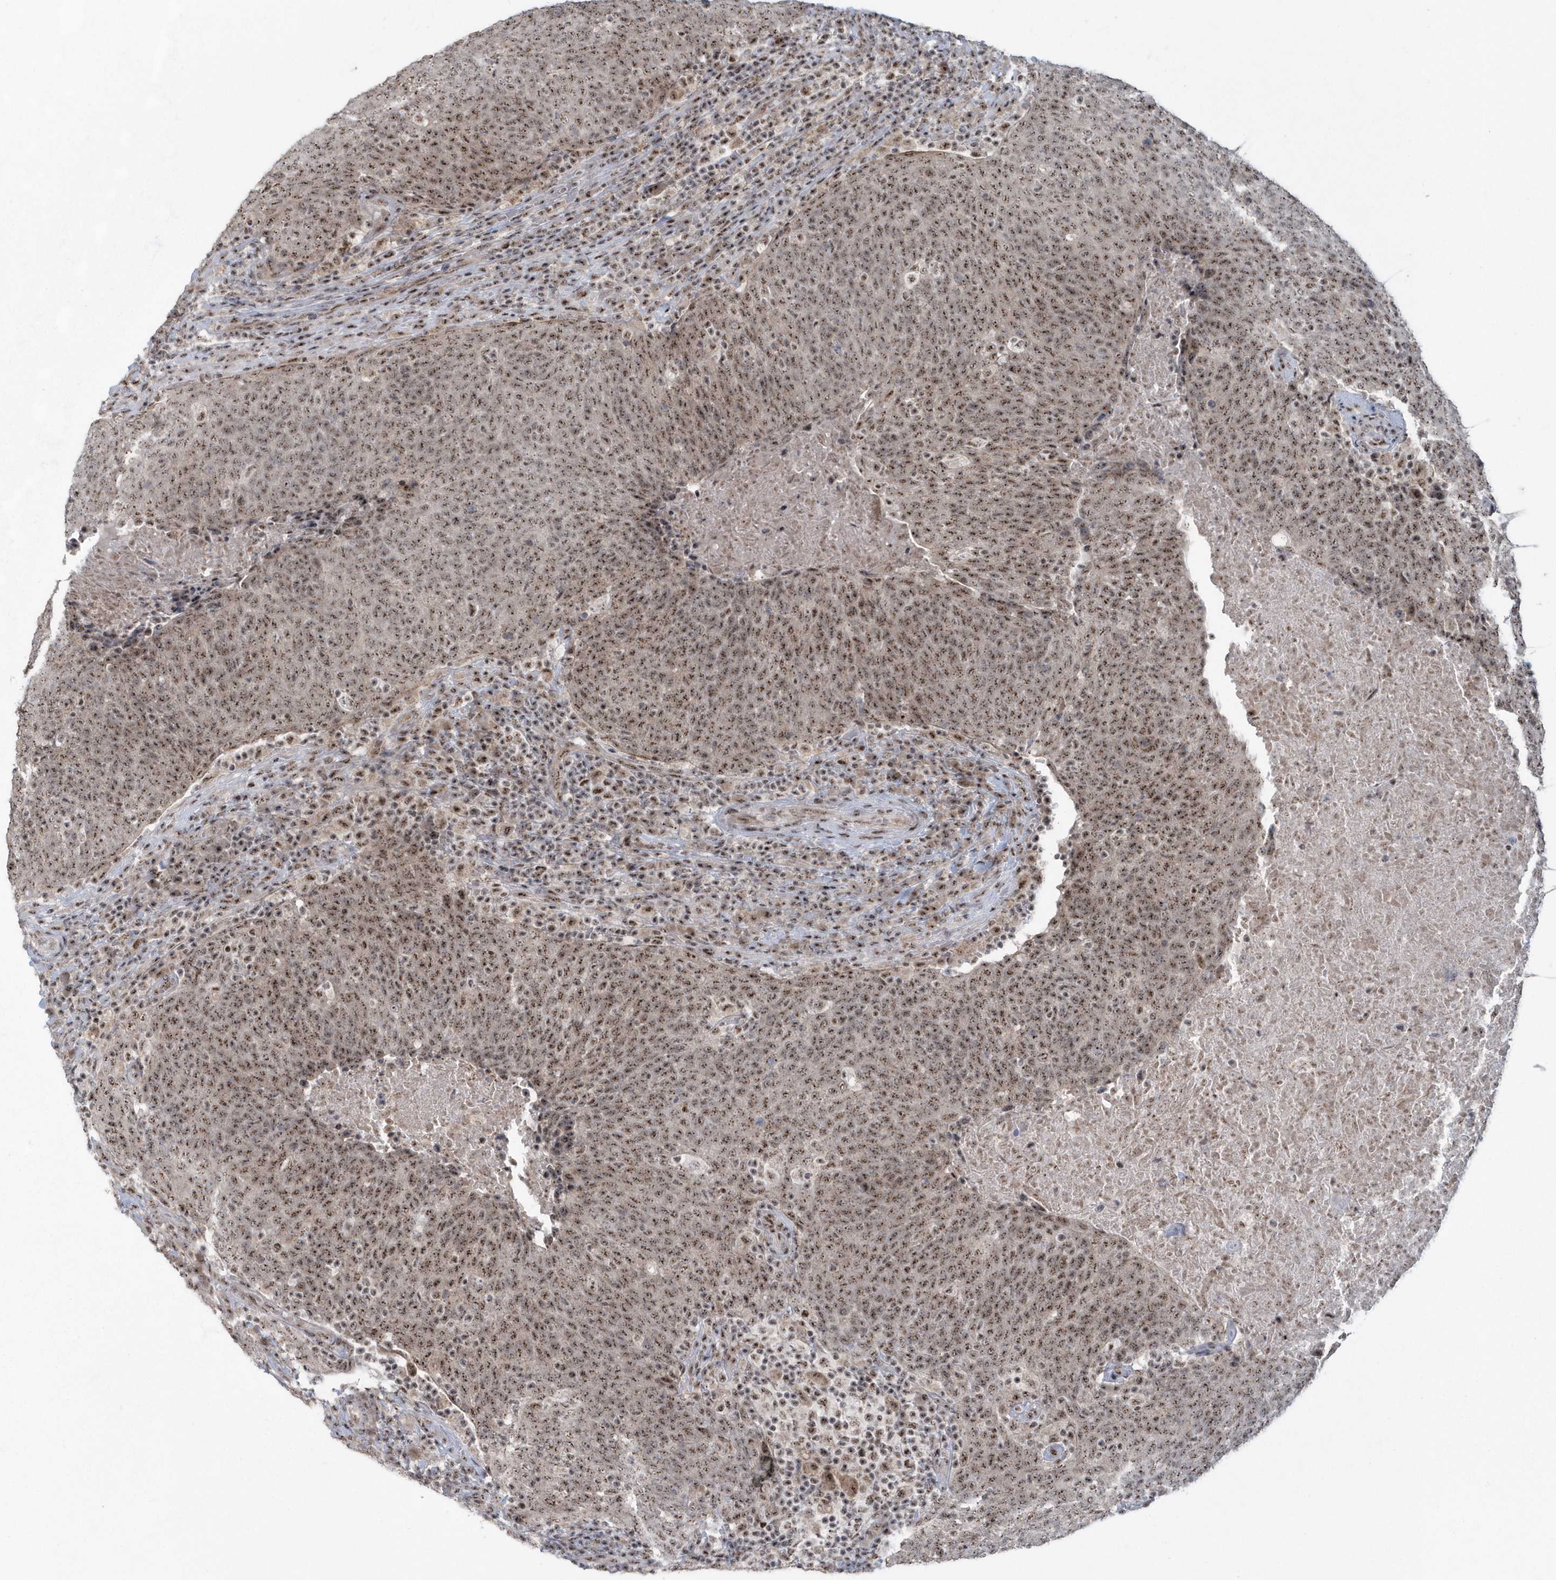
{"staining": {"intensity": "moderate", "quantity": ">75%", "location": "nuclear"}, "tissue": "head and neck cancer", "cell_type": "Tumor cells", "image_type": "cancer", "snomed": [{"axis": "morphology", "description": "Squamous cell carcinoma, NOS"}, {"axis": "morphology", "description": "Squamous cell carcinoma, metastatic, NOS"}, {"axis": "topography", "description": "Lymph node"}, {"axis": "topography", "description": "Head-Neck"}], "caption": "Squamous cell carcinoma (head and neck) stained for a protein (brown) shows moderate nuclear positive expression in approximately >75% of tumor cells.", "gene": "KDM6B", "patient": {"sex": "male", "age": 62}}